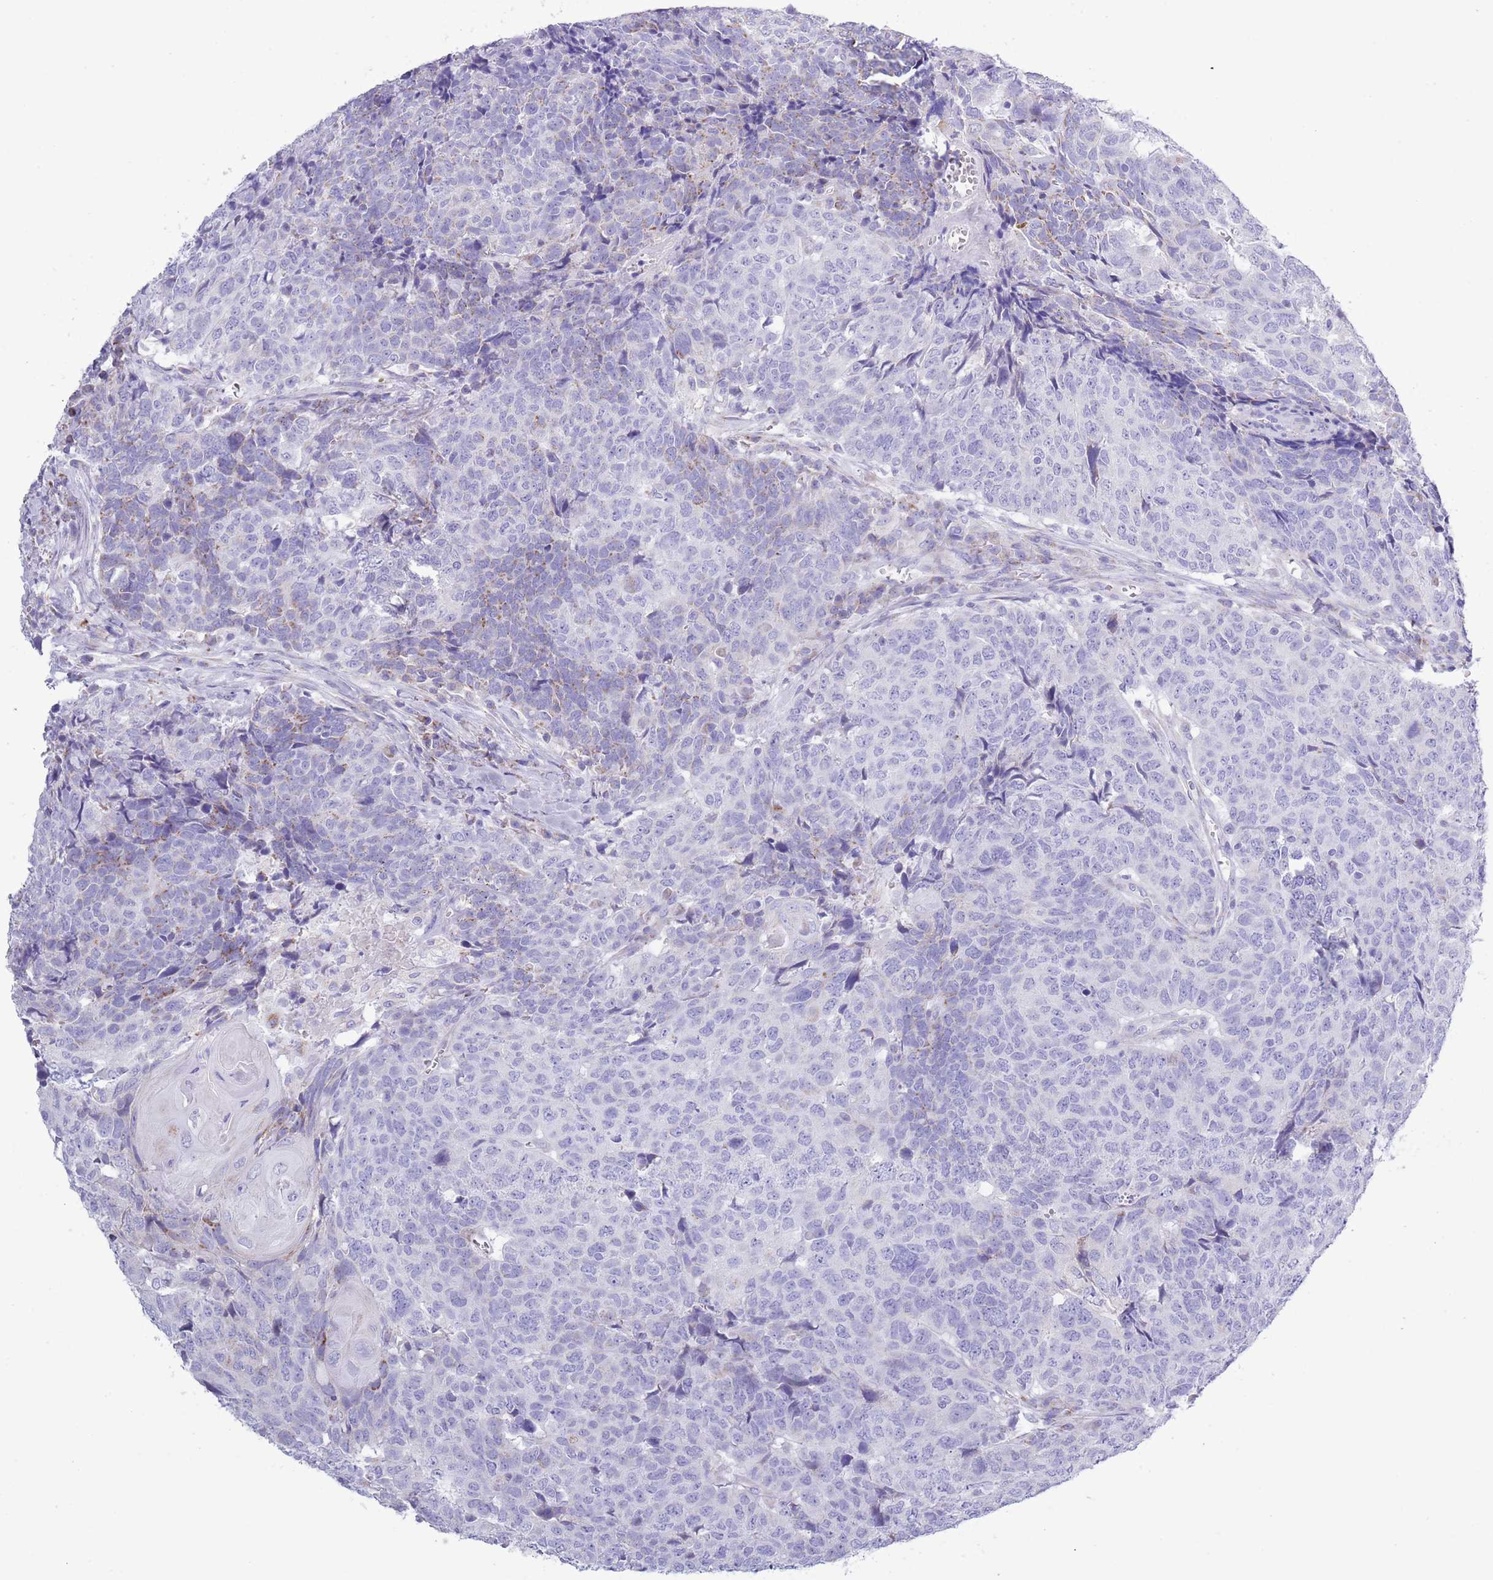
{"staining": {"intensity": "weak", "quantity": "<25%", "location": "cytoplasmic/membranous"}, "tissue": "head and neck cancer", "cell_type": "Tumor cells", "image_type": "cancer", "snomed": [{"axis": "morphology", "description": "Squamous cell carcinoma, NOS"}, {"axis": "topography", "description": "Head-Neck"}], "caption": "Immunohistochemical staining of squamous cell carcinoma (head and neck) displays no significant staining in tumor cells.", "gene": "MOCOS", "patient": {"sex": "male", "age": 66}}